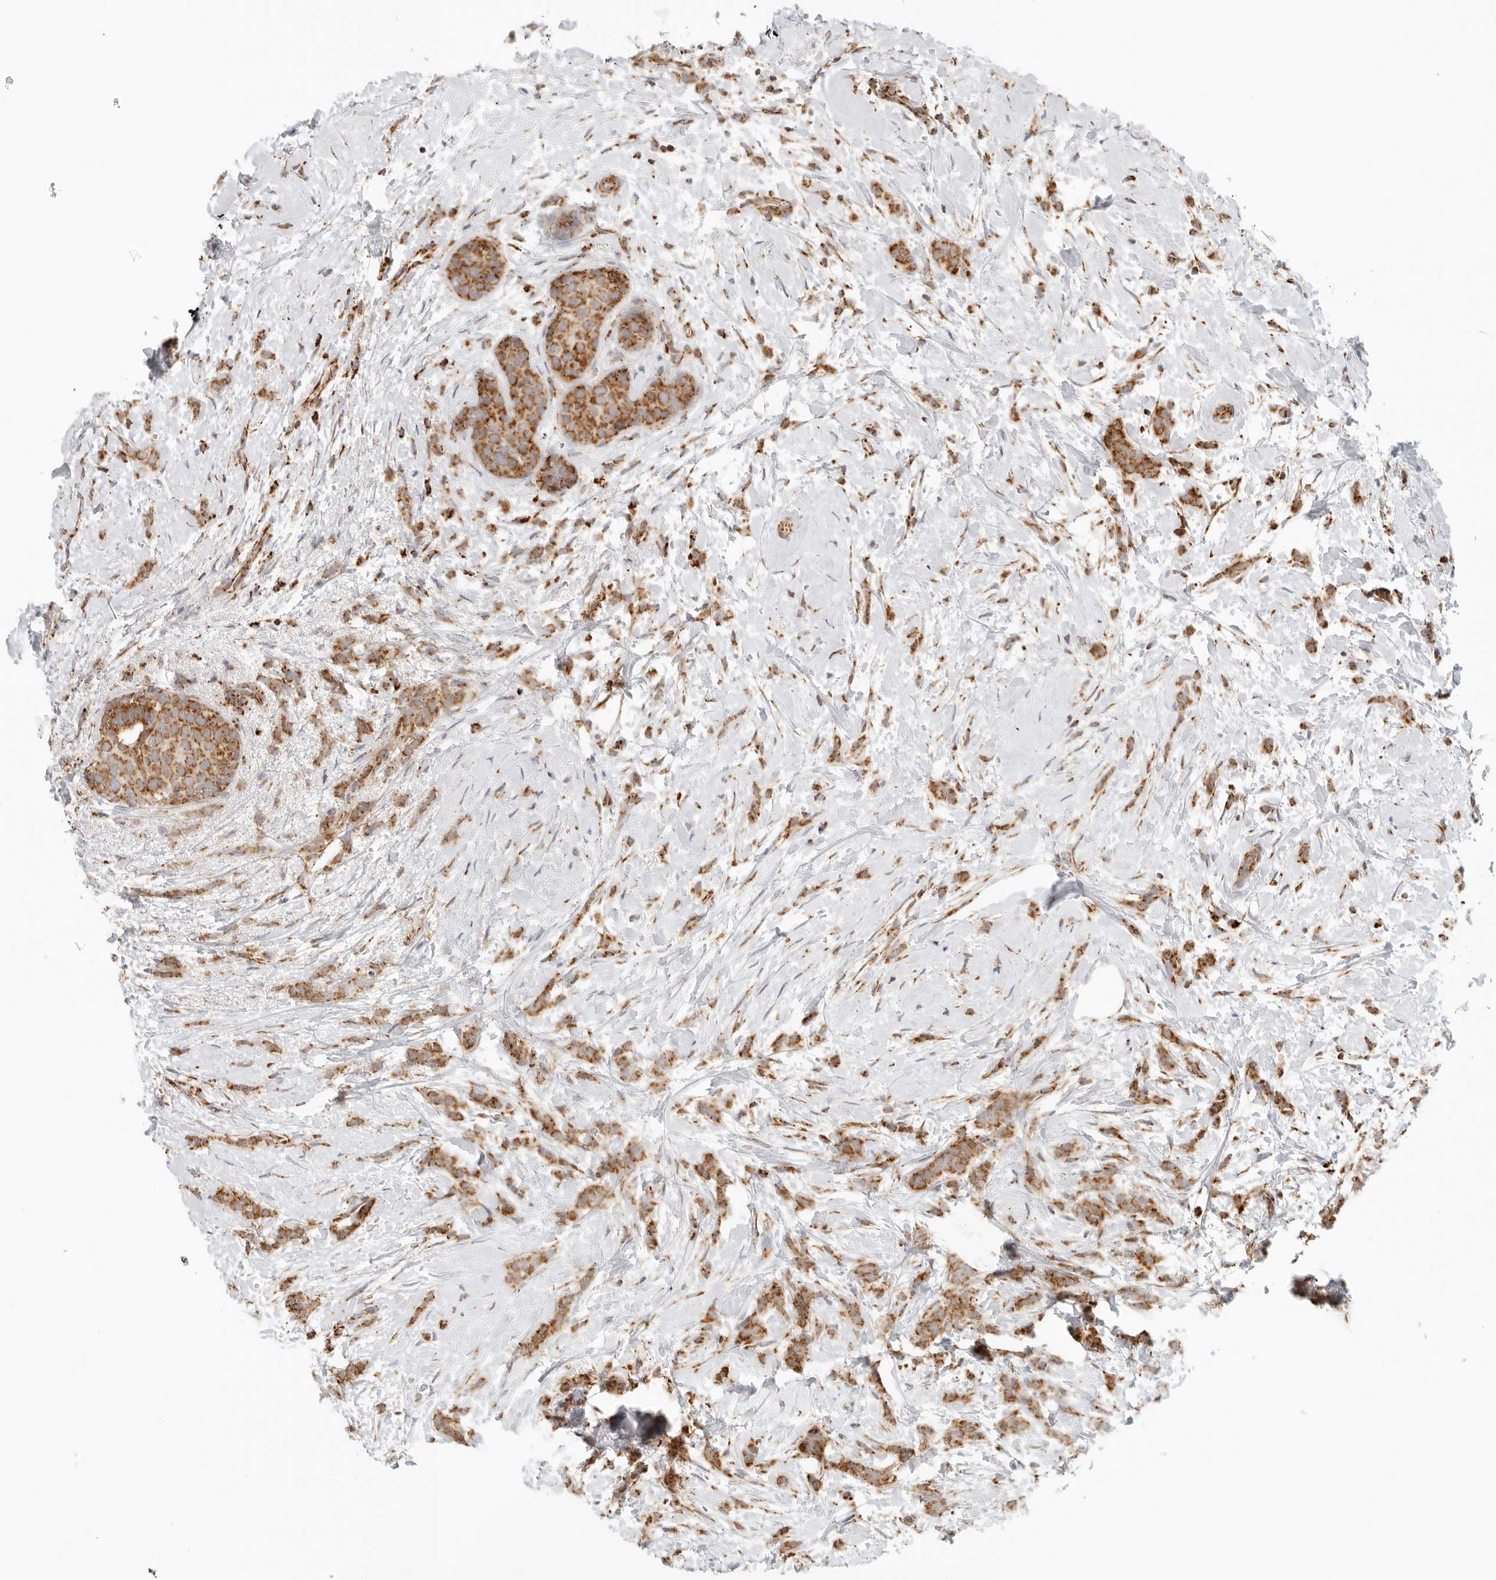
{"staining": {"intensity": "moderate", "quantity": ">75%", "location": "cytoplasmic/membranous"}, "tissue": "breast cancer", "cell_type": "Tumor cells", "image_type": "cancer", "snomed": [{"axis": "morphology", "description": "Lobular carcinoma, in situ"}, {"axis": "morphology", "description": "Lobular carcinoma"}, {"axis": "topography", "description": "Breast"}], "caption": "Moderate cytoplasmic/membranous expression is seen in approximately >75% of tumor cells in breast cancer. Using DAB (3,3'-diaminobenzidine) (brown) and hematoxylin (blue) stains, captured at high magnification using brightfield microscopy.", "gene": "RC3H1", "patient": {"sex": "female", "age": 41}}